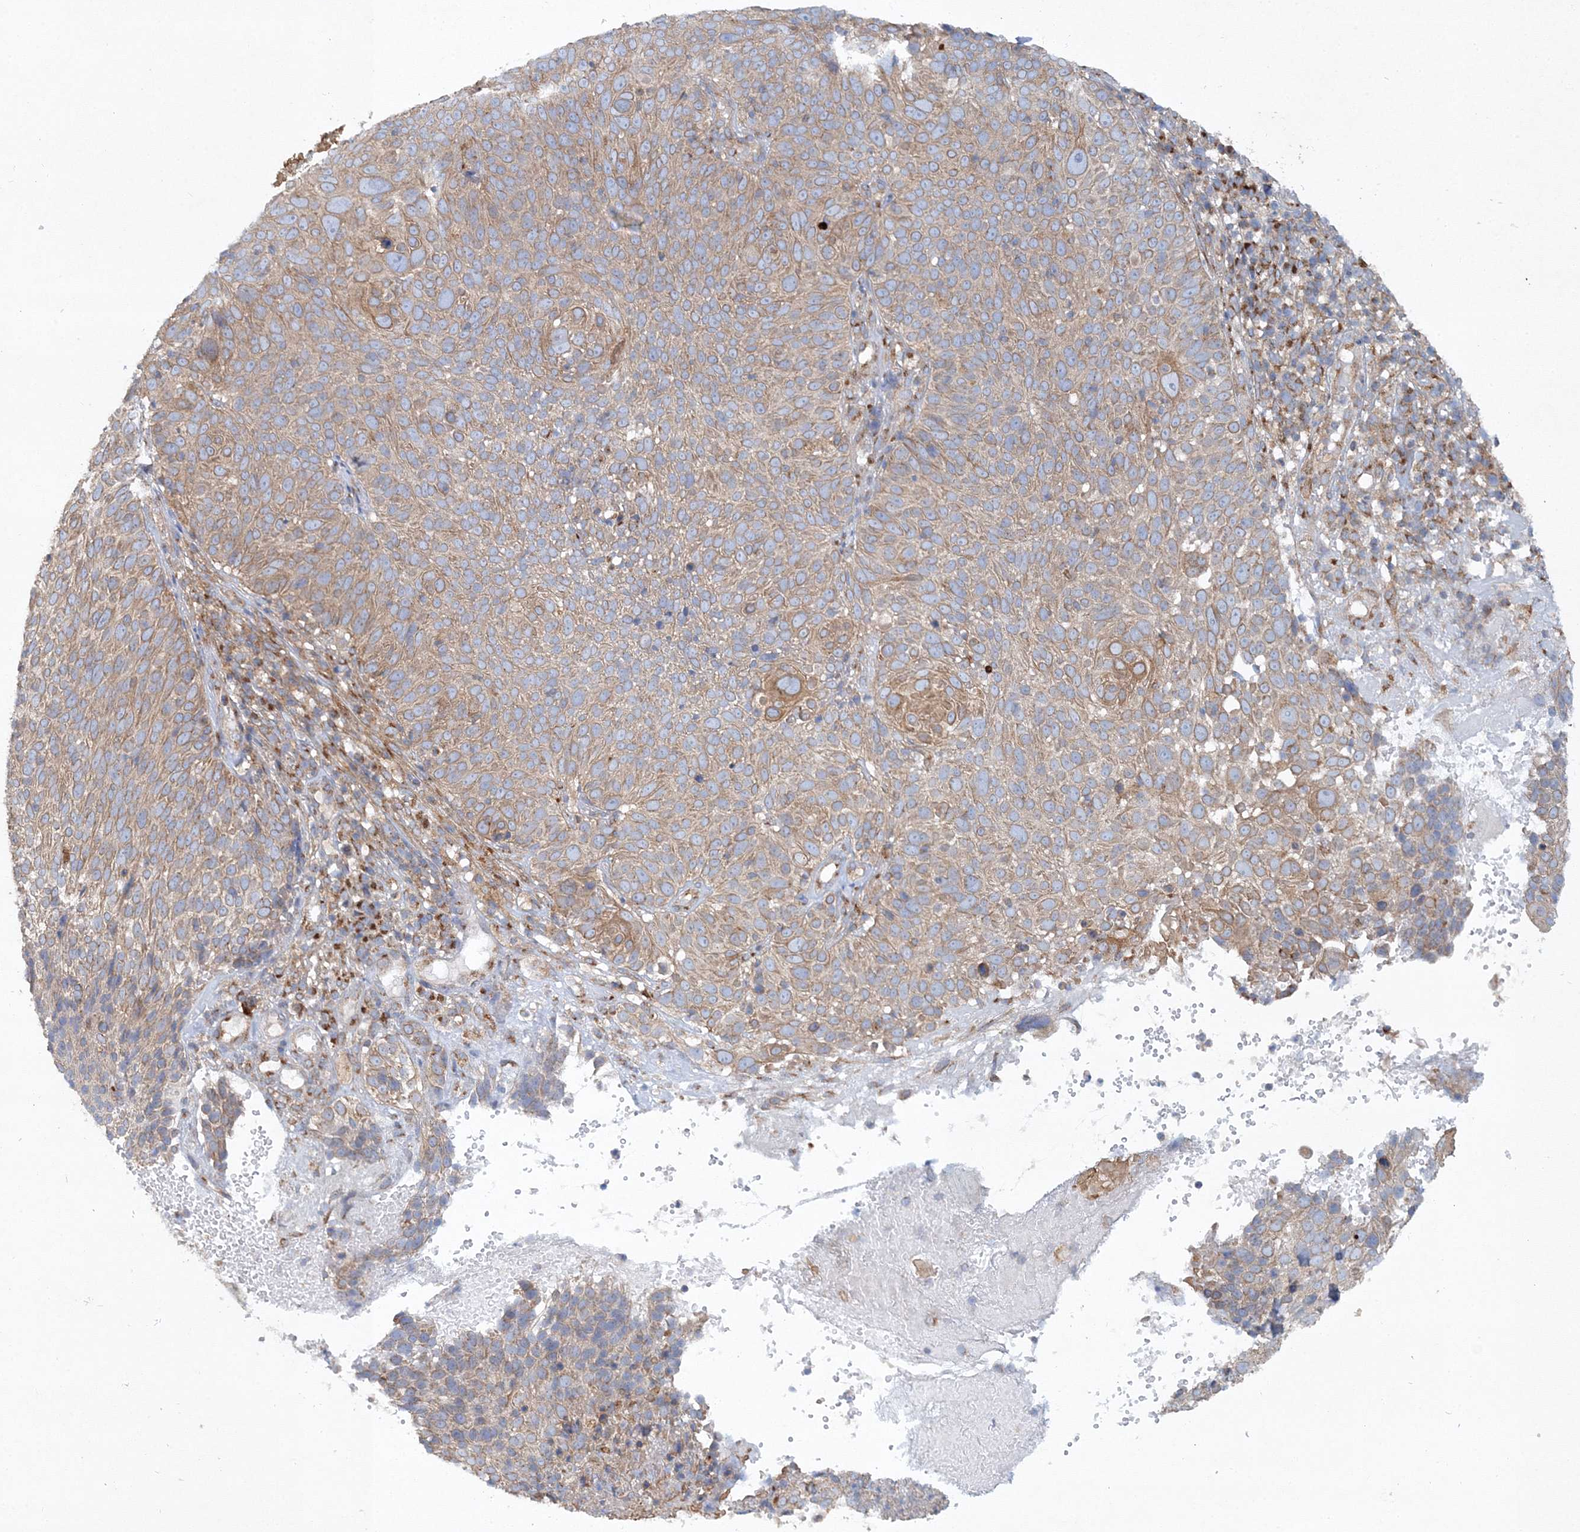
{"staining": {"intensity": "moderate", "quantity": ">75%", "location": "cytoplasmic/membranous"}, "tissue": "cervical cancer", "cell_type": "Tumor cells", "image_type": "cancer", "snomed": [{"axis": "morphology", "description": "Squamous cell carcinoma, NOS"}, {"axis": "topography", "description": "Cervix"}], "caption": "Protein staining by IHC reveals moderate cytoplasmic/membranous positivity in approximately >75% of tumor cells in cervical squamous cell carcinoma. Nuclei are stained in blue.", "gene": "SEC23IP", "patient": {"sex": "female", "age": 74}}